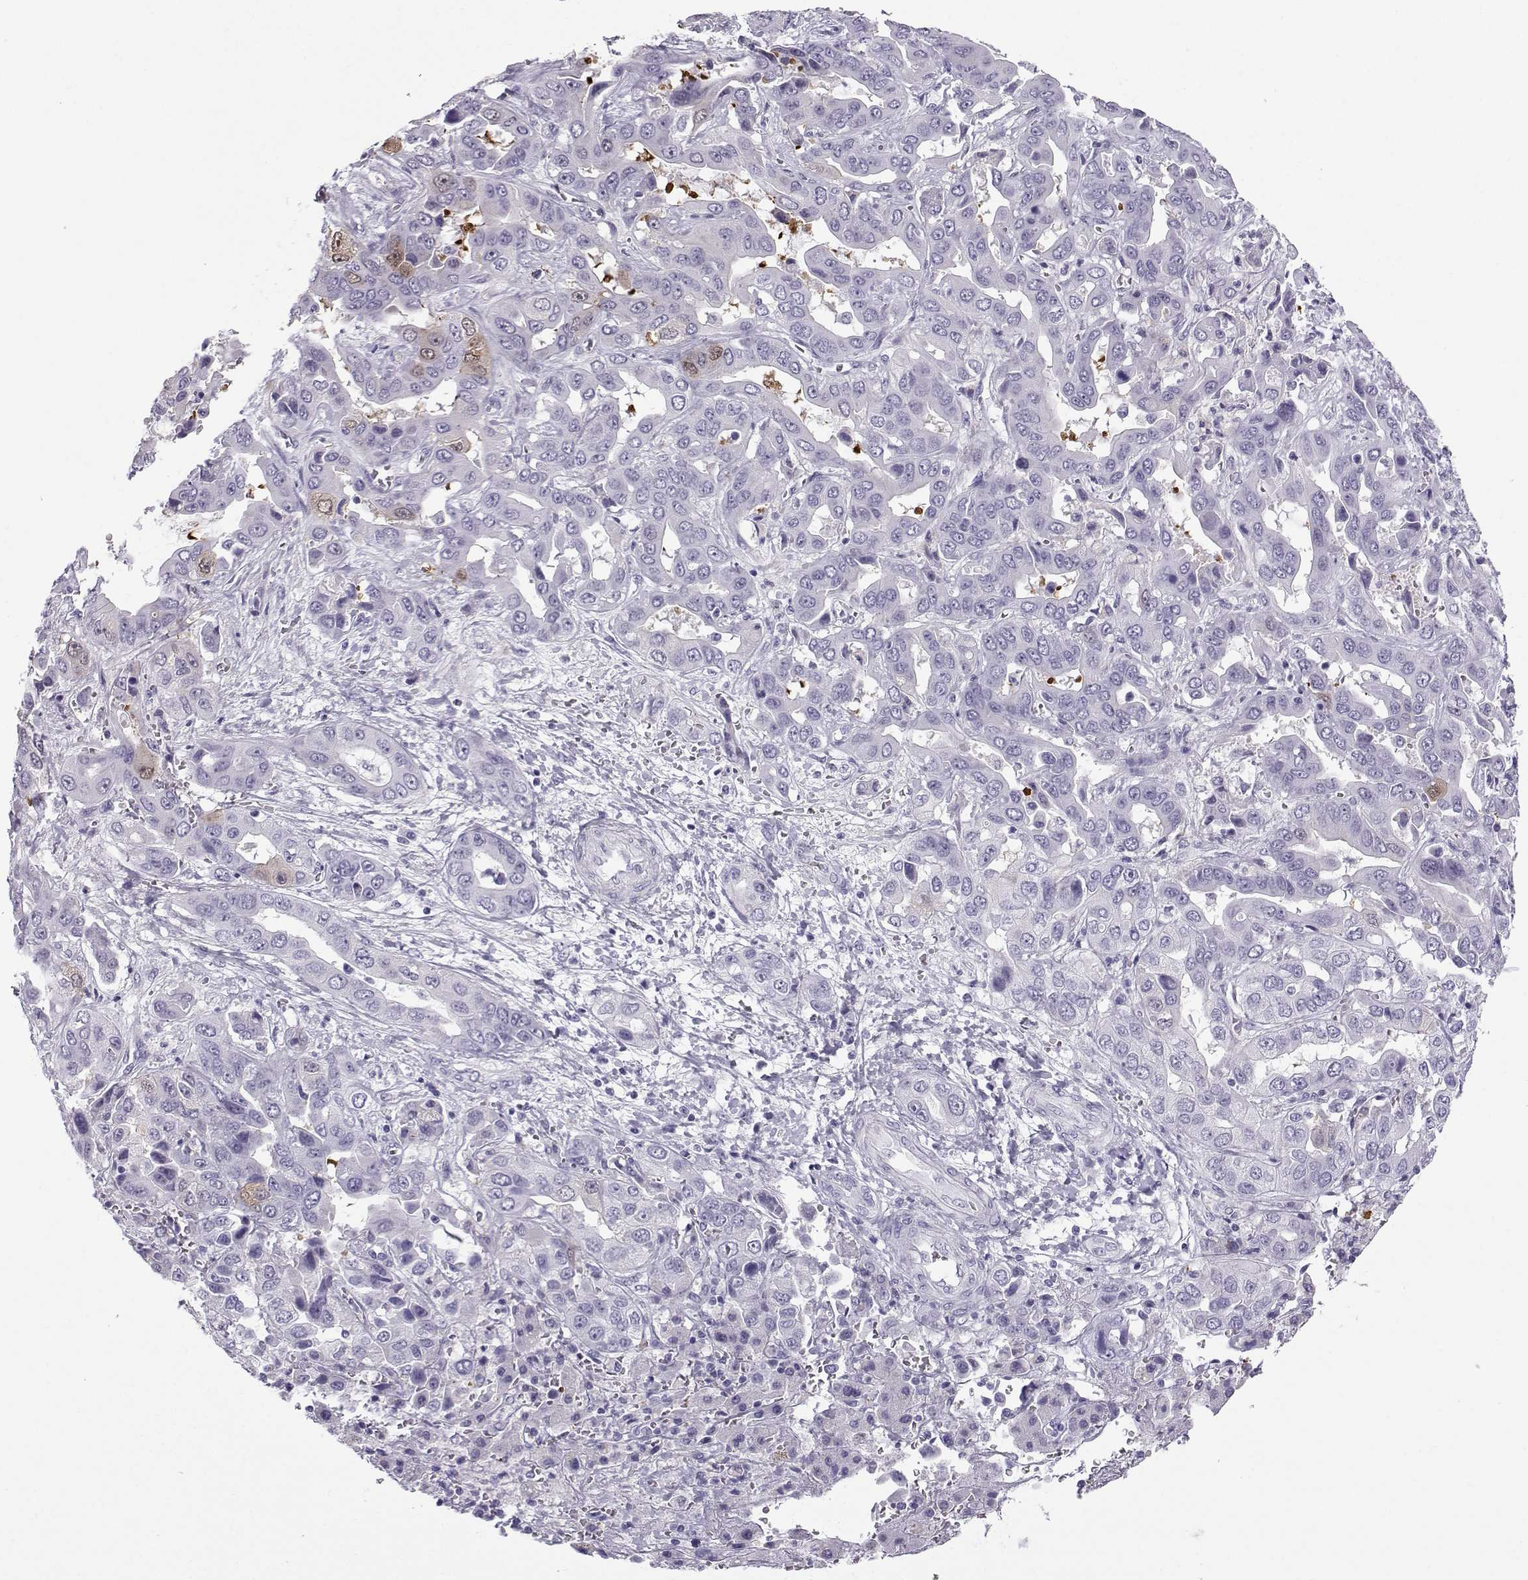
{"staining": {"intensity": "moderate", "quantity": "<25%", "location": "cytoplasmic/membranous"}, "tissue": "liver cancer", "cell_type": "Tumor cells", "image_type": "cancer", "snomed": [{"axis": "morphology", "description": "Cholangiocarcinoma"}, {"axis": "topography", "description": "Liver"}], "caption": "A brown stain highlights moderate cytoplasmic/membranous positivity of a protein in cholangiocarcinoma (liver) tumor cells. Nuclei are stained in blue.", "gene": "ZBTB8B", "patient": {"sex": "female", "age": 52}}